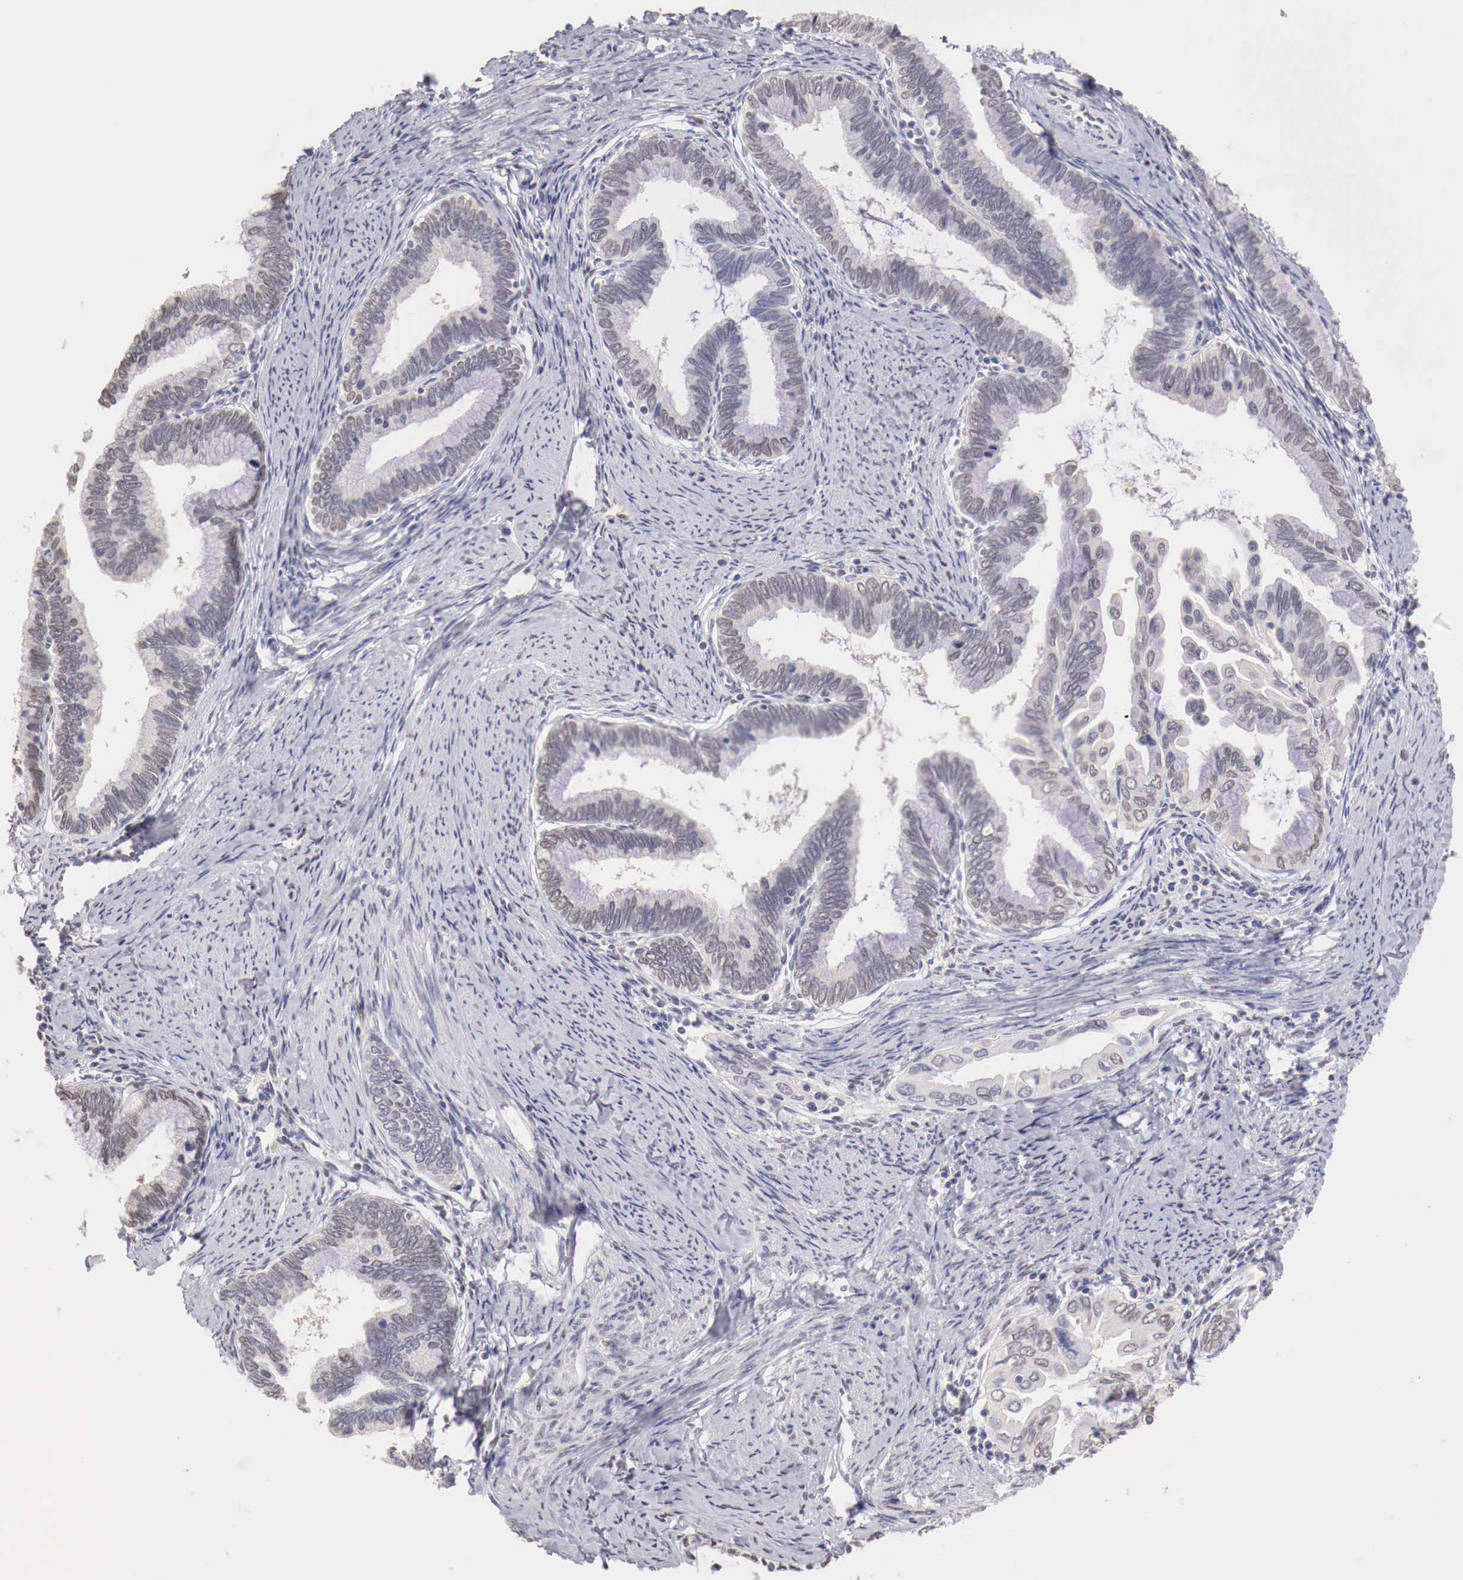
{"staining": {"intensity": "weak", "quantity": "25%-75%", "location": "nuclear"}, "tissue": "cervical cancer", "cell_type": "Tumor cells", "image_type": "cancer", "snomed": [{"axis": "morphology", "description": "Adenocarcinoma, NOS"}, {"axis": "topography", "description": "Cervix"}], "caption": "Cervical adenocarcinoma stained for a protein (brown) reveals weak nuclear positive positivity in about 25%-75% of tumor cells.", "gene": "UBA1", "patient": {"sex": "female", "age": 49}}